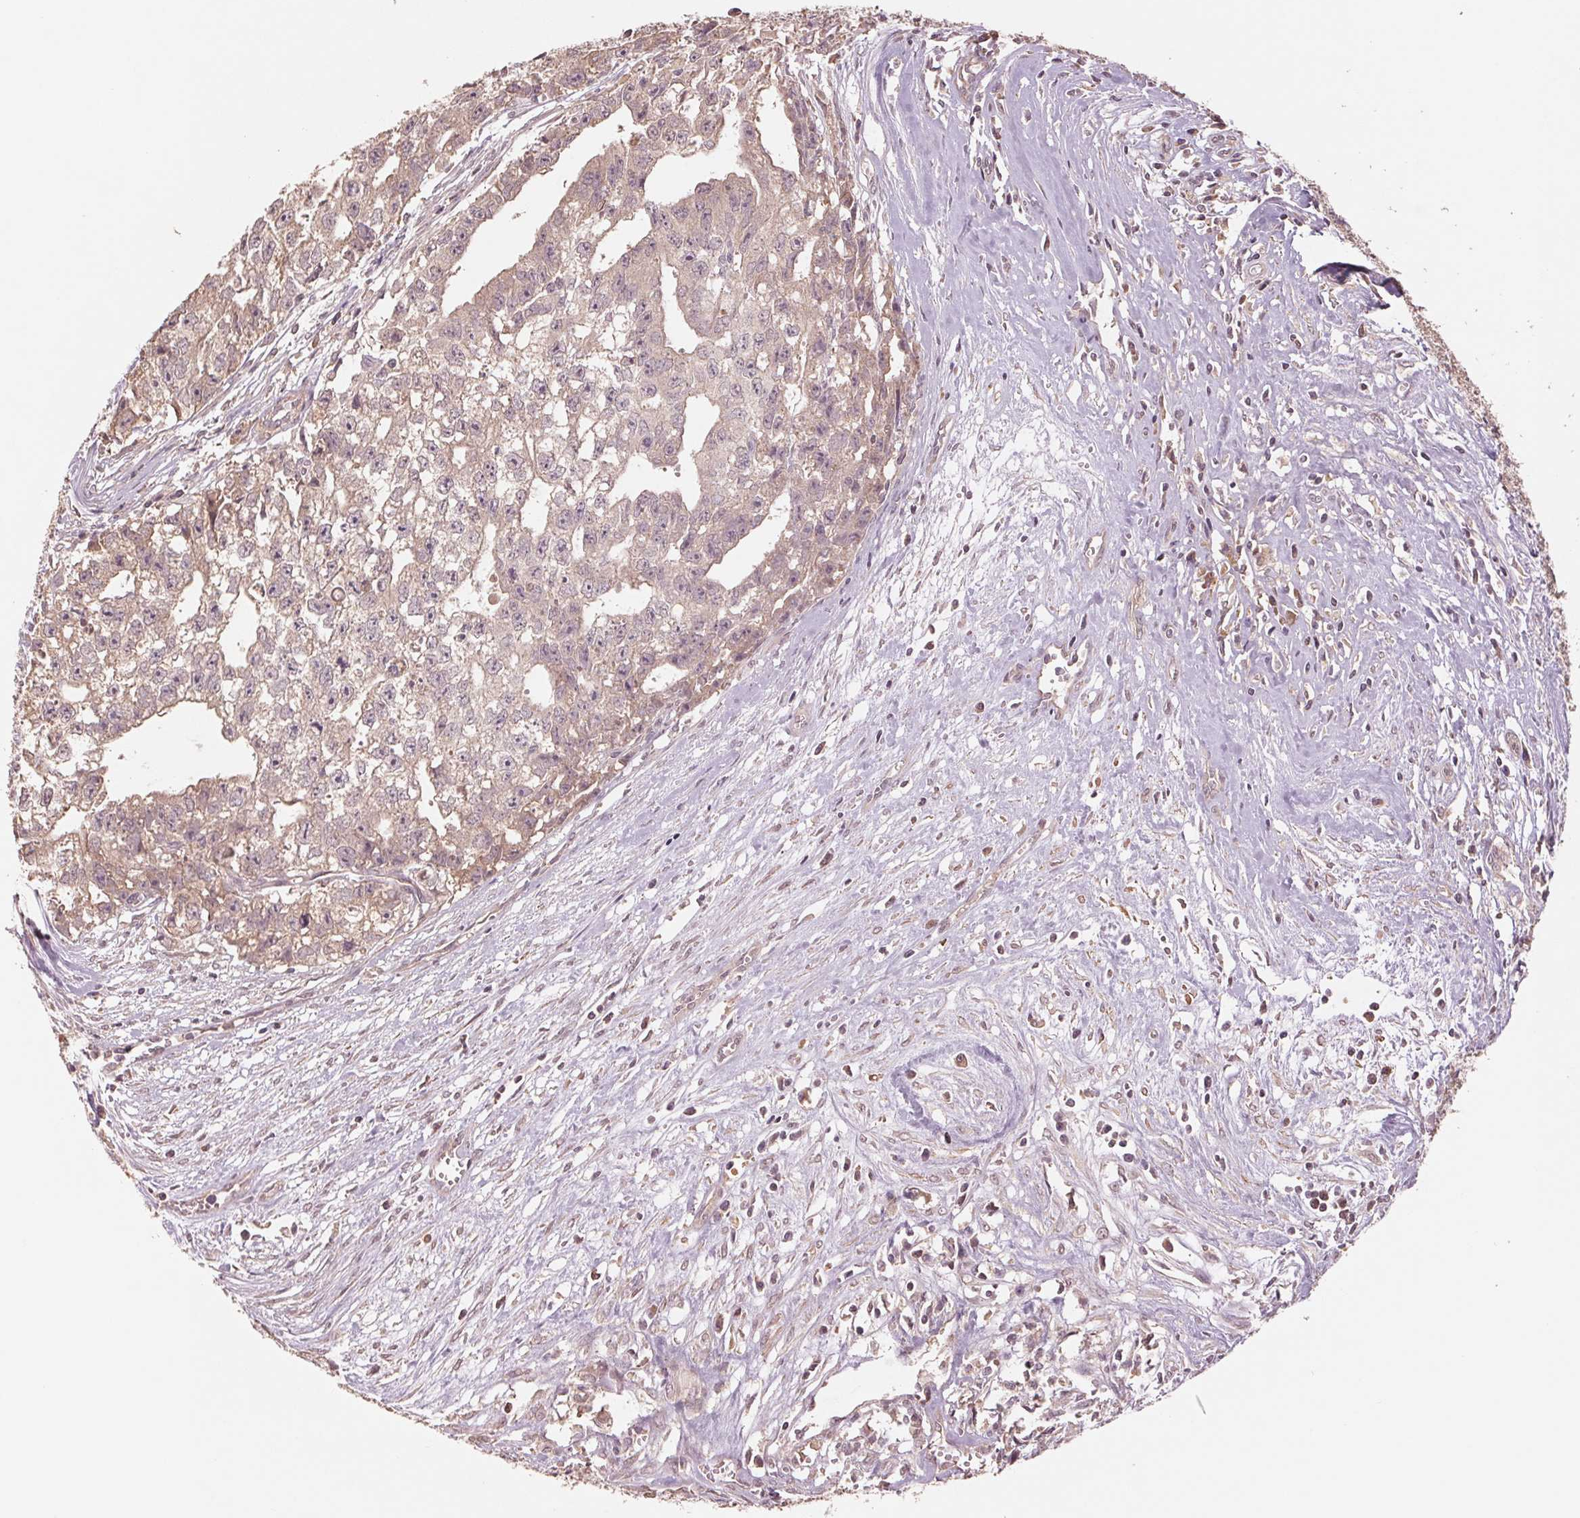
{"staining": {"intensity": "weak", "quantity": "<25%", "location": "cytoplasmic/membranous"}, "tissue": "testis cancer", "cell_type": "Tumor cells", "image_type": "cancer", "snomed": [{"axis": "morphology", "description": "Carcinoma, Embryonal, NOS"}, {"axis": "morphology", "description": "Teratoma, malignant, NOS"}, {"axis": "topography", "description": "Testis"}], "caption": "This image is of testis cancer (embryonal carcinoma) stained with IHC to label a protein in brown with the nuclei are counter-stained blue. There is no expression in tumor cells.", "gene": "PPIA", "patient": {"sex": "male", "age": 24}}